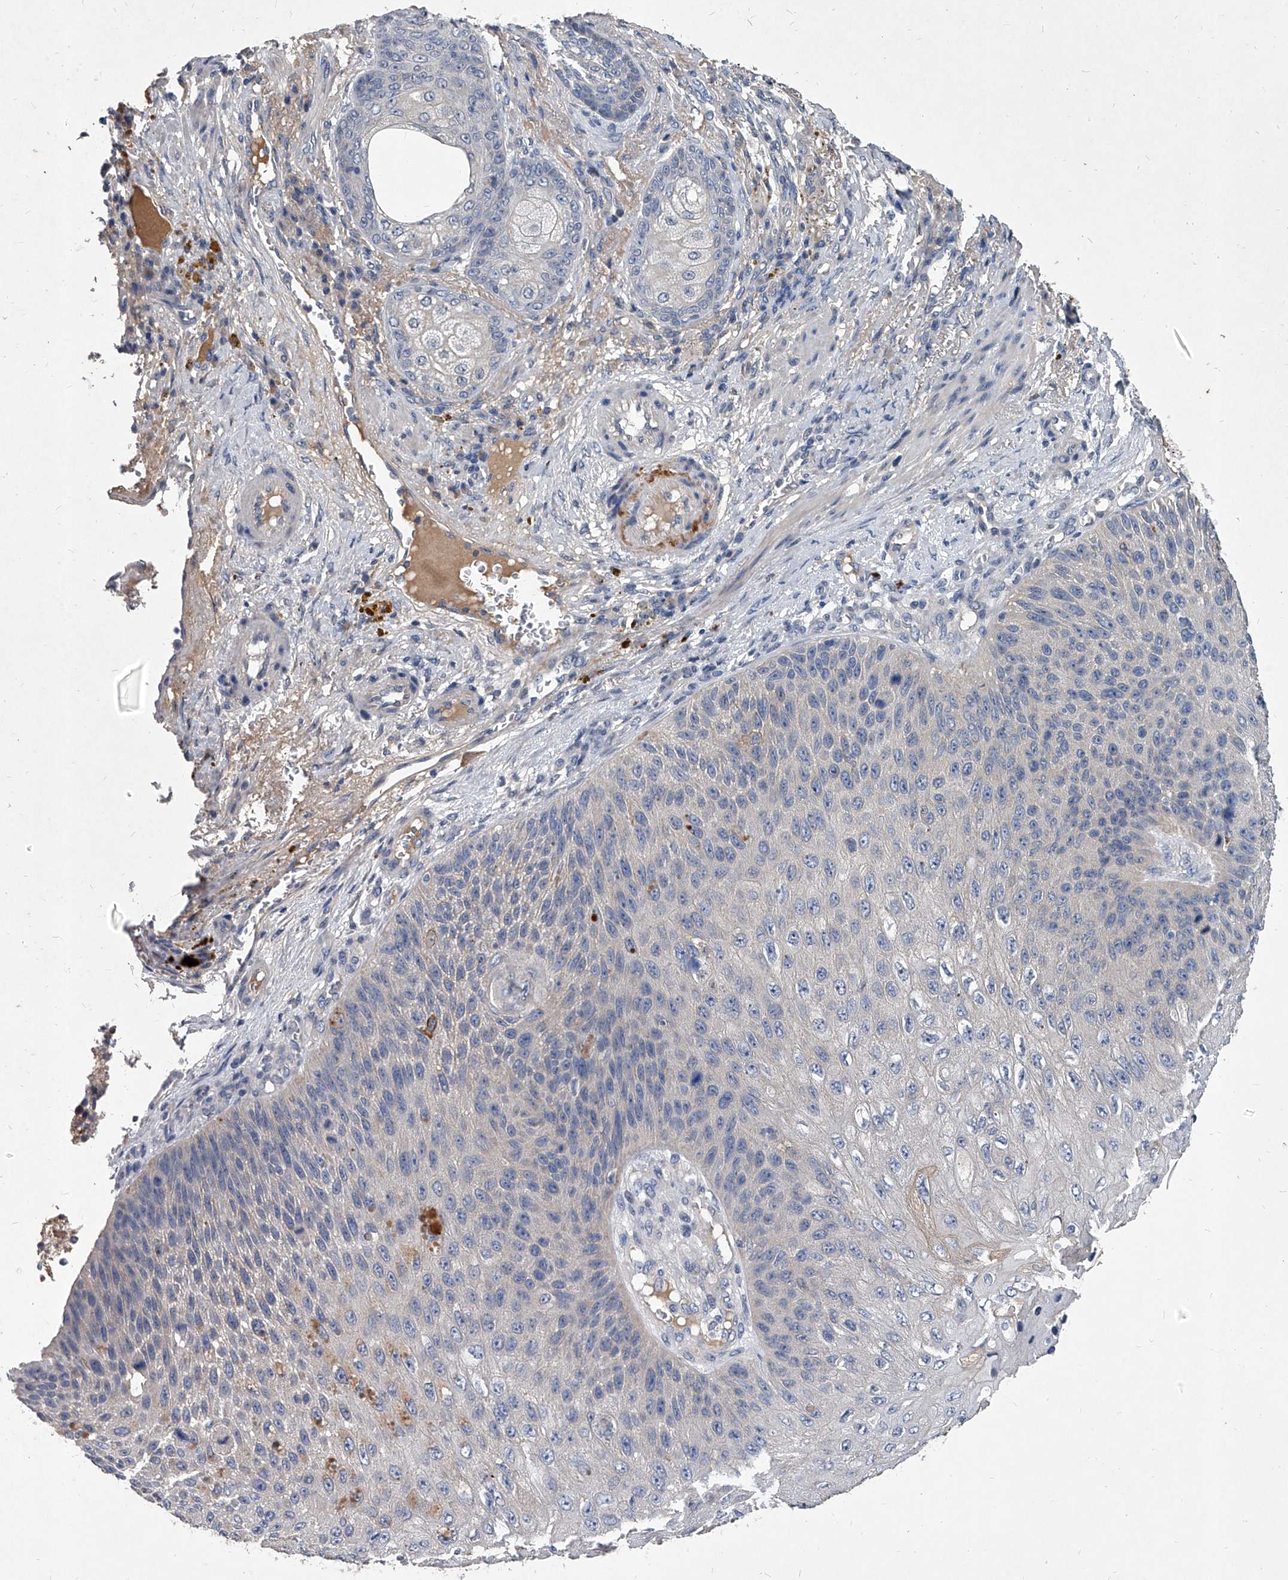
{"staining": {"intensity": "negative", "quantity": "none", "location": "none"}, "tissue": "skin cancer", "cell_type": "Tumor cells", "image_type": "cancer", "snomed": [{"axis": "morphology", "description": "Squamous cell carcinoma, NOS"}, {"axis": "topography", "description": "Skin"}], "caption": "An immunohistochemistry photomicrograph of skin cancer is shown. There is no staining in tumor cells of skin cancer.", "gene": "C5", "patient": {"sex": "female", "age": 88}}